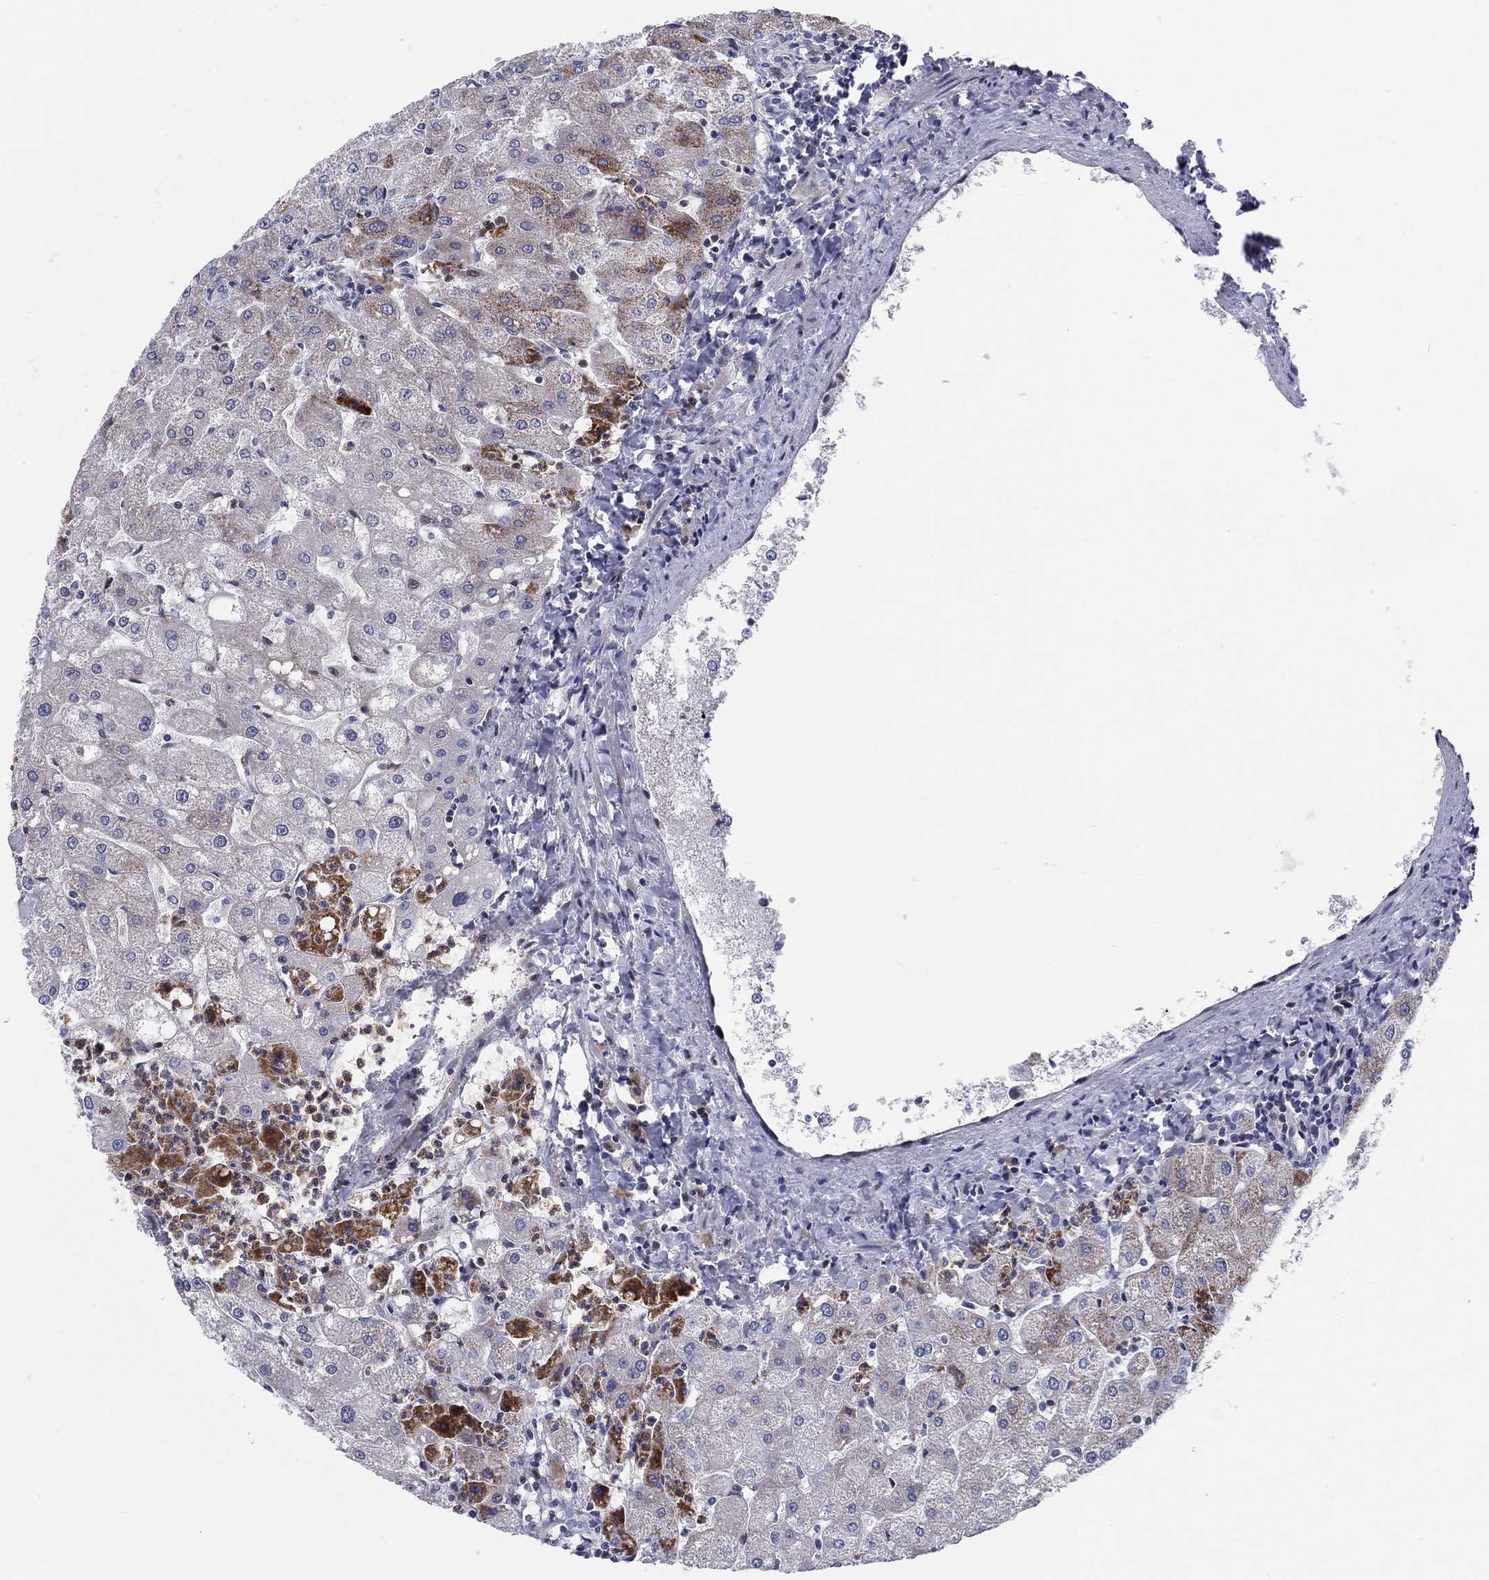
{"staining": {"intensity": "negative", "quantity": "none", "location": "none"}, "tissue": "liver", "cell_type": "Cholangiocytes", "image_type": "normal", "snomed": [{"axis": "morphology", "description": "Normal tissue, NOS"}, {"axis": "topography", "description": "Liver"}], "caption": "This histopathology image is of unremarkable liver stained with immunohistochemistry (IHC) to label a protein in brown with the nuclei are counter-stained blue. There is no expression in cholangiocytes.", "gene": "ARHGAP36", "patient": {"sex": "male", "age": 67}}